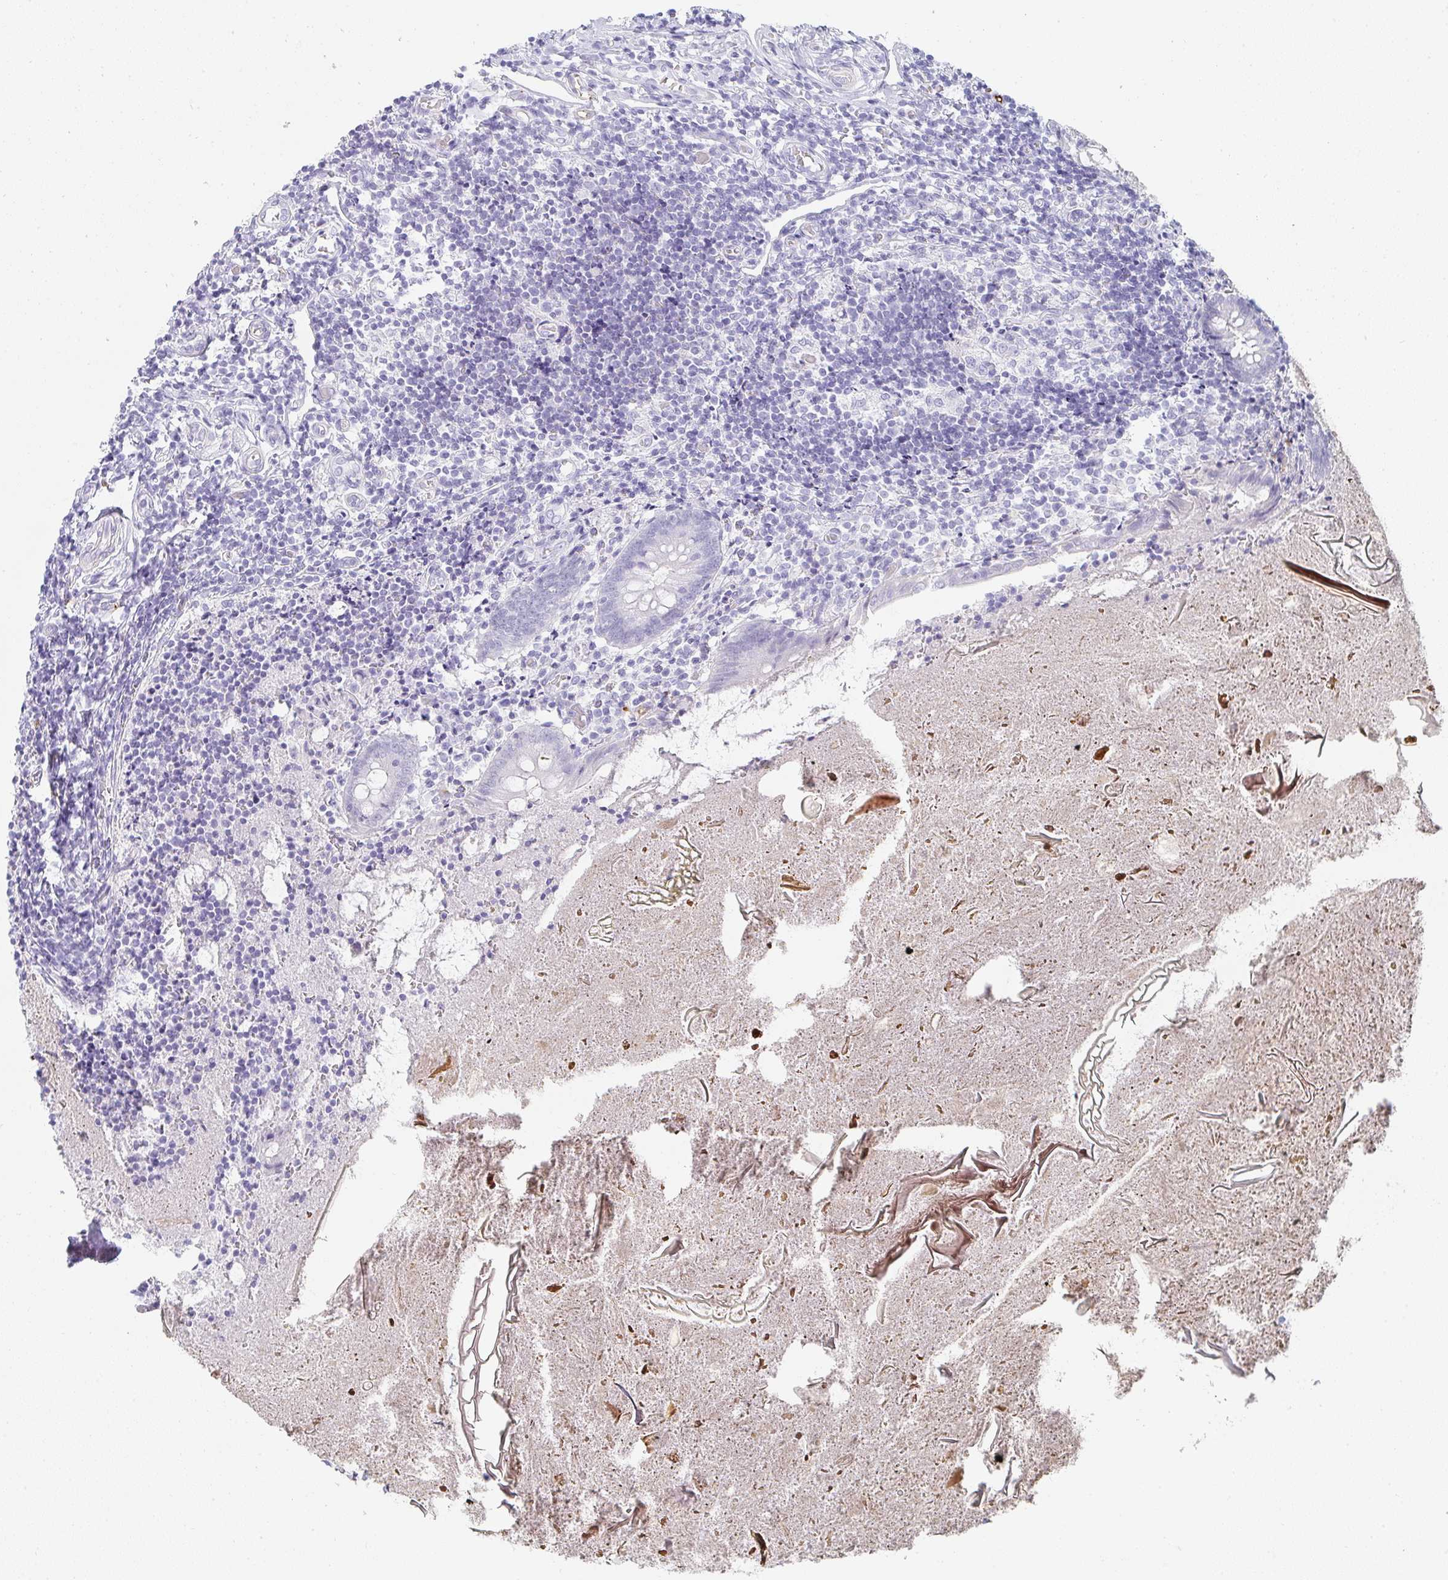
{"staining": {"intensity": "negative", "quantity": "none", "location": "none"}, "tissue": "appendix", "cell_type": "Glandular cells", "image_type": "normal", "snomed": [{"axis": "morphology", "description": "Normal tissue, NOS"}, {"axis": "topography", "description": "Appendix"}], "caption": "Glandular cells show no significant protein staining in benign appendix. The staining was performed using DAB (3,3'-diaminobenzidine) to visualize the protein expression in brown, while the nuclei were stained in blue with hematoxylin (Magnification: 20x).", "gene": "PRND", "patient": {"sex": "female", "age": 17}}